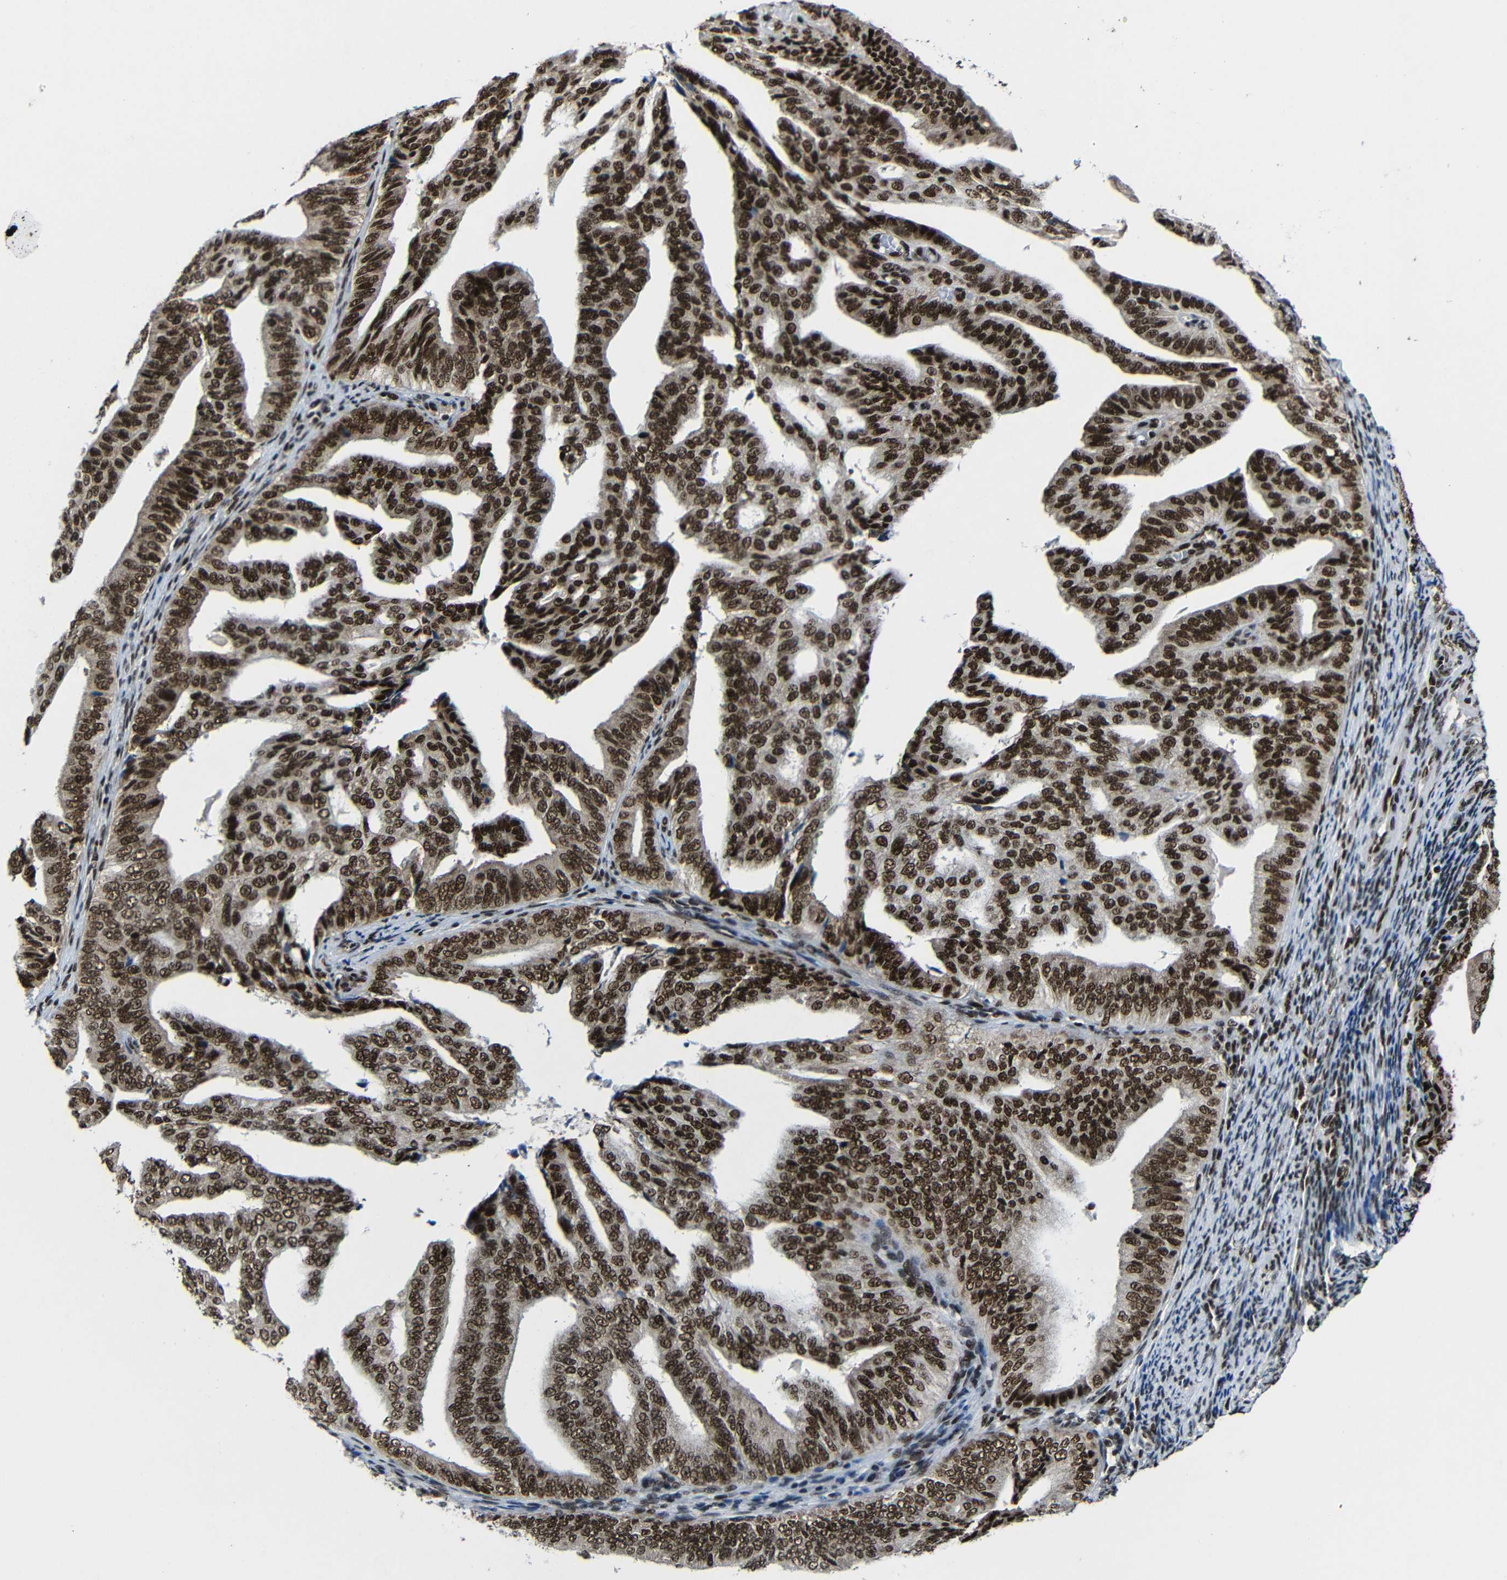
{"staining": {"intensity": "strong", "quantity": ">75%", "location": "nuclear"}, "tissue": "endometrial cancer", "cell_type": "Tumor cells", "image_type": "cancer", "snomed": [{"axis": "morphology", "description": "Adenocarcinoma, NOS"}, {"axis": "topography", "description": "Endometrium"}], "caption": "Protein expression by immunohistochemistry (IHC) displays strong nuclear positivity in approximately >75% of tumor cells in endometrial cancer.", "gene": "PTBP1", "patient": {"sex": "female", "age": 58}}